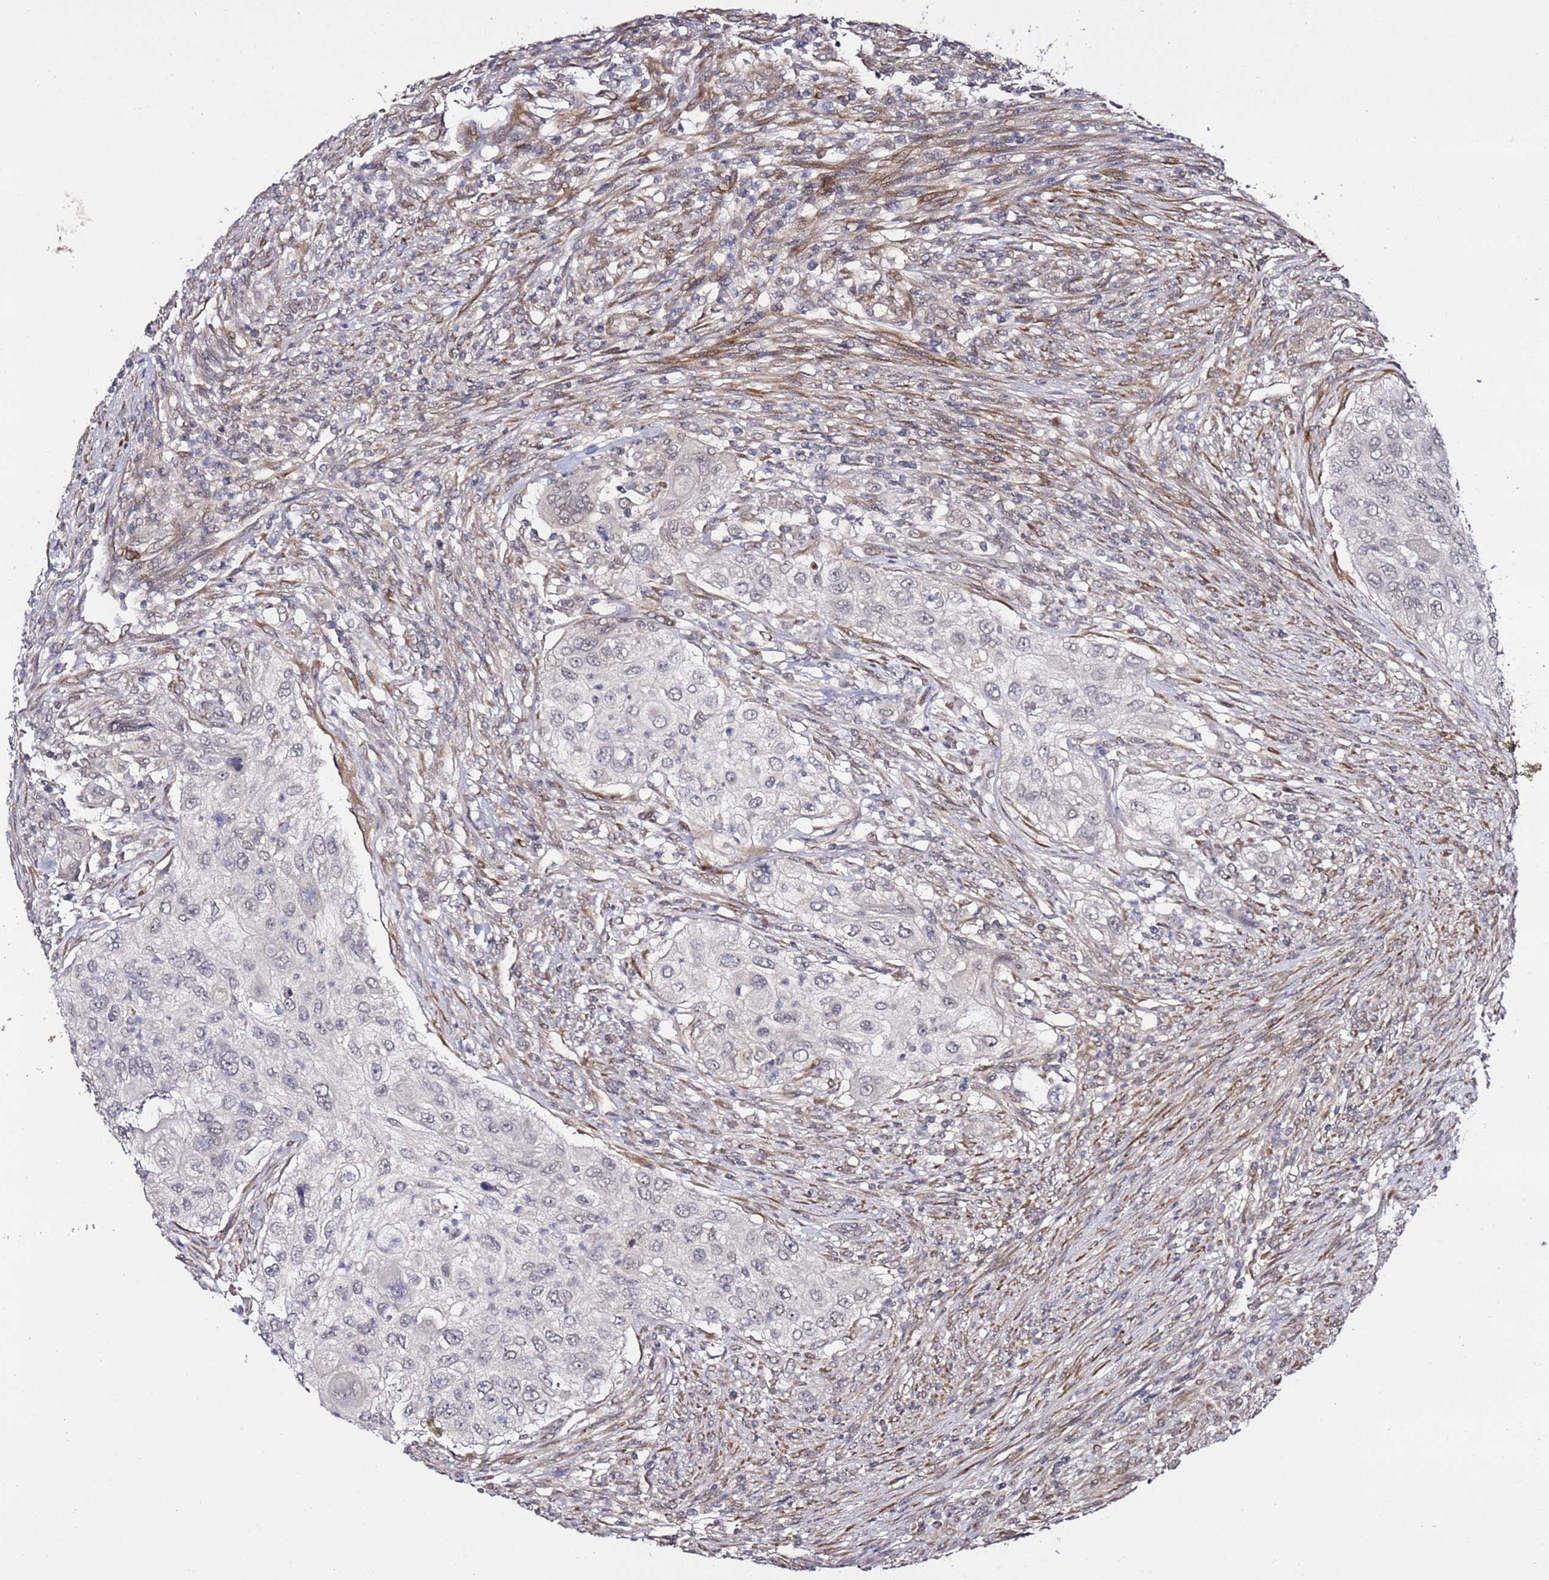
{"staining": {"intensity": "negative", "quantity": "none", "location": "none"}, "tissue": "urothelial cancer", "cell_type": "Tumor cells", "image_type": "cancer", "snomed": [{"axis": "morphology", "description": "Urothelial carcinoma, High grade"}, {"axis": "topography", "description": "Urinary bladder"}], "caption": "Urothelial cancer was stained to show a protein in brown. There is no significant staining in tumor cells.", "gene": "POLR2D", "patient": {"sex": "female", "age": 60}}